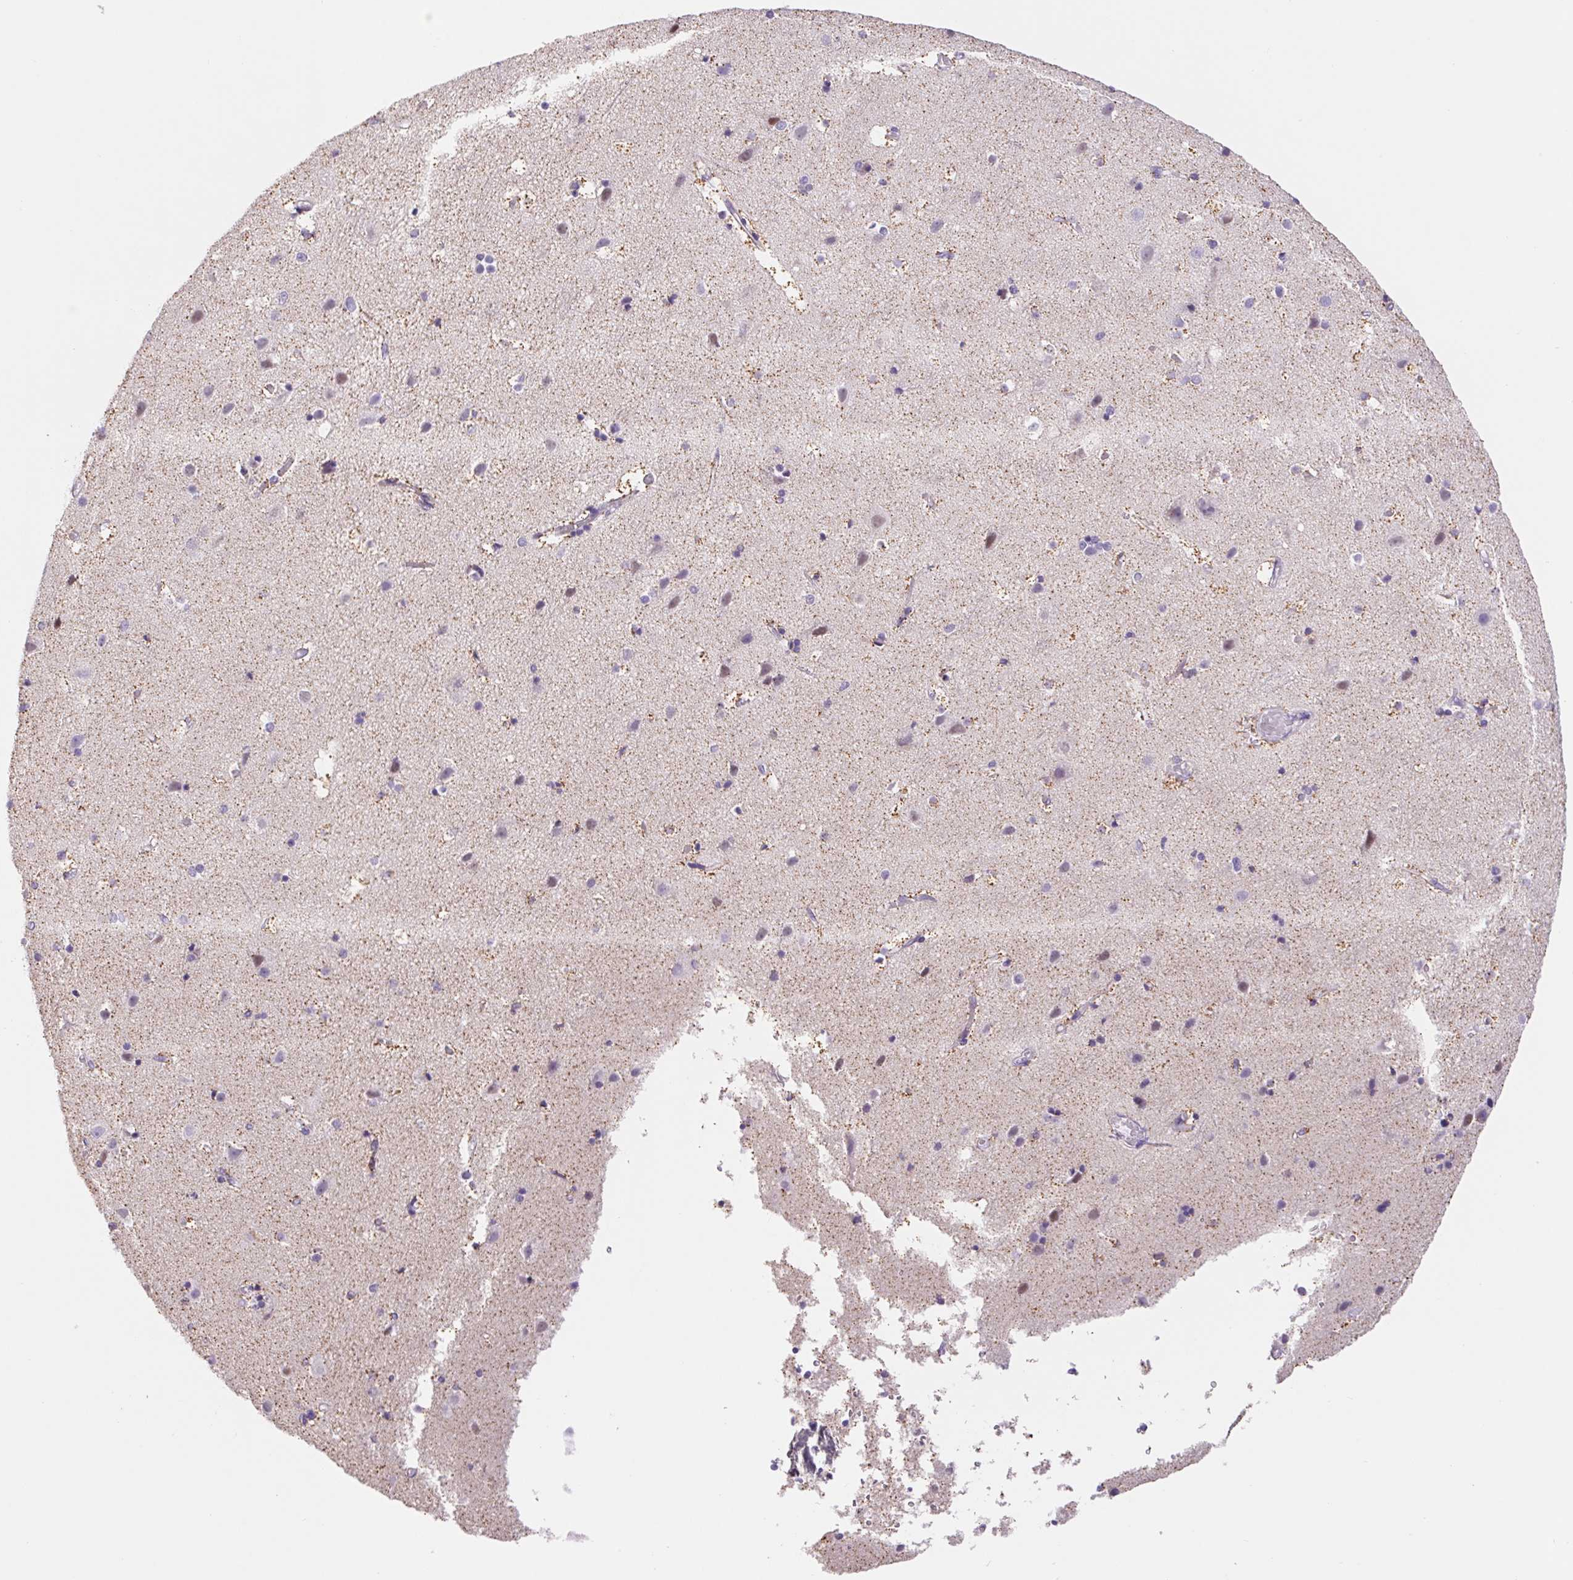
{"staining": {"intensity": "negative", "quantity": "none", "location": "none"}, "tissue": "cerebral cortex", "cell_type": "Endothelial cells", "image_type": "normal", "snomed": [{"axis": "morphology", "description": "Normal tissue, NOS"}, {"axis": "topography", "description": "Cerebral cortex"}], "caption": "Immunohistochemistry (IHC) of normal human cerebral cortex reveals no staining in endothelial cells.", "gene": "FKBP6", "patient": {"sex": "female", "age": 52}}